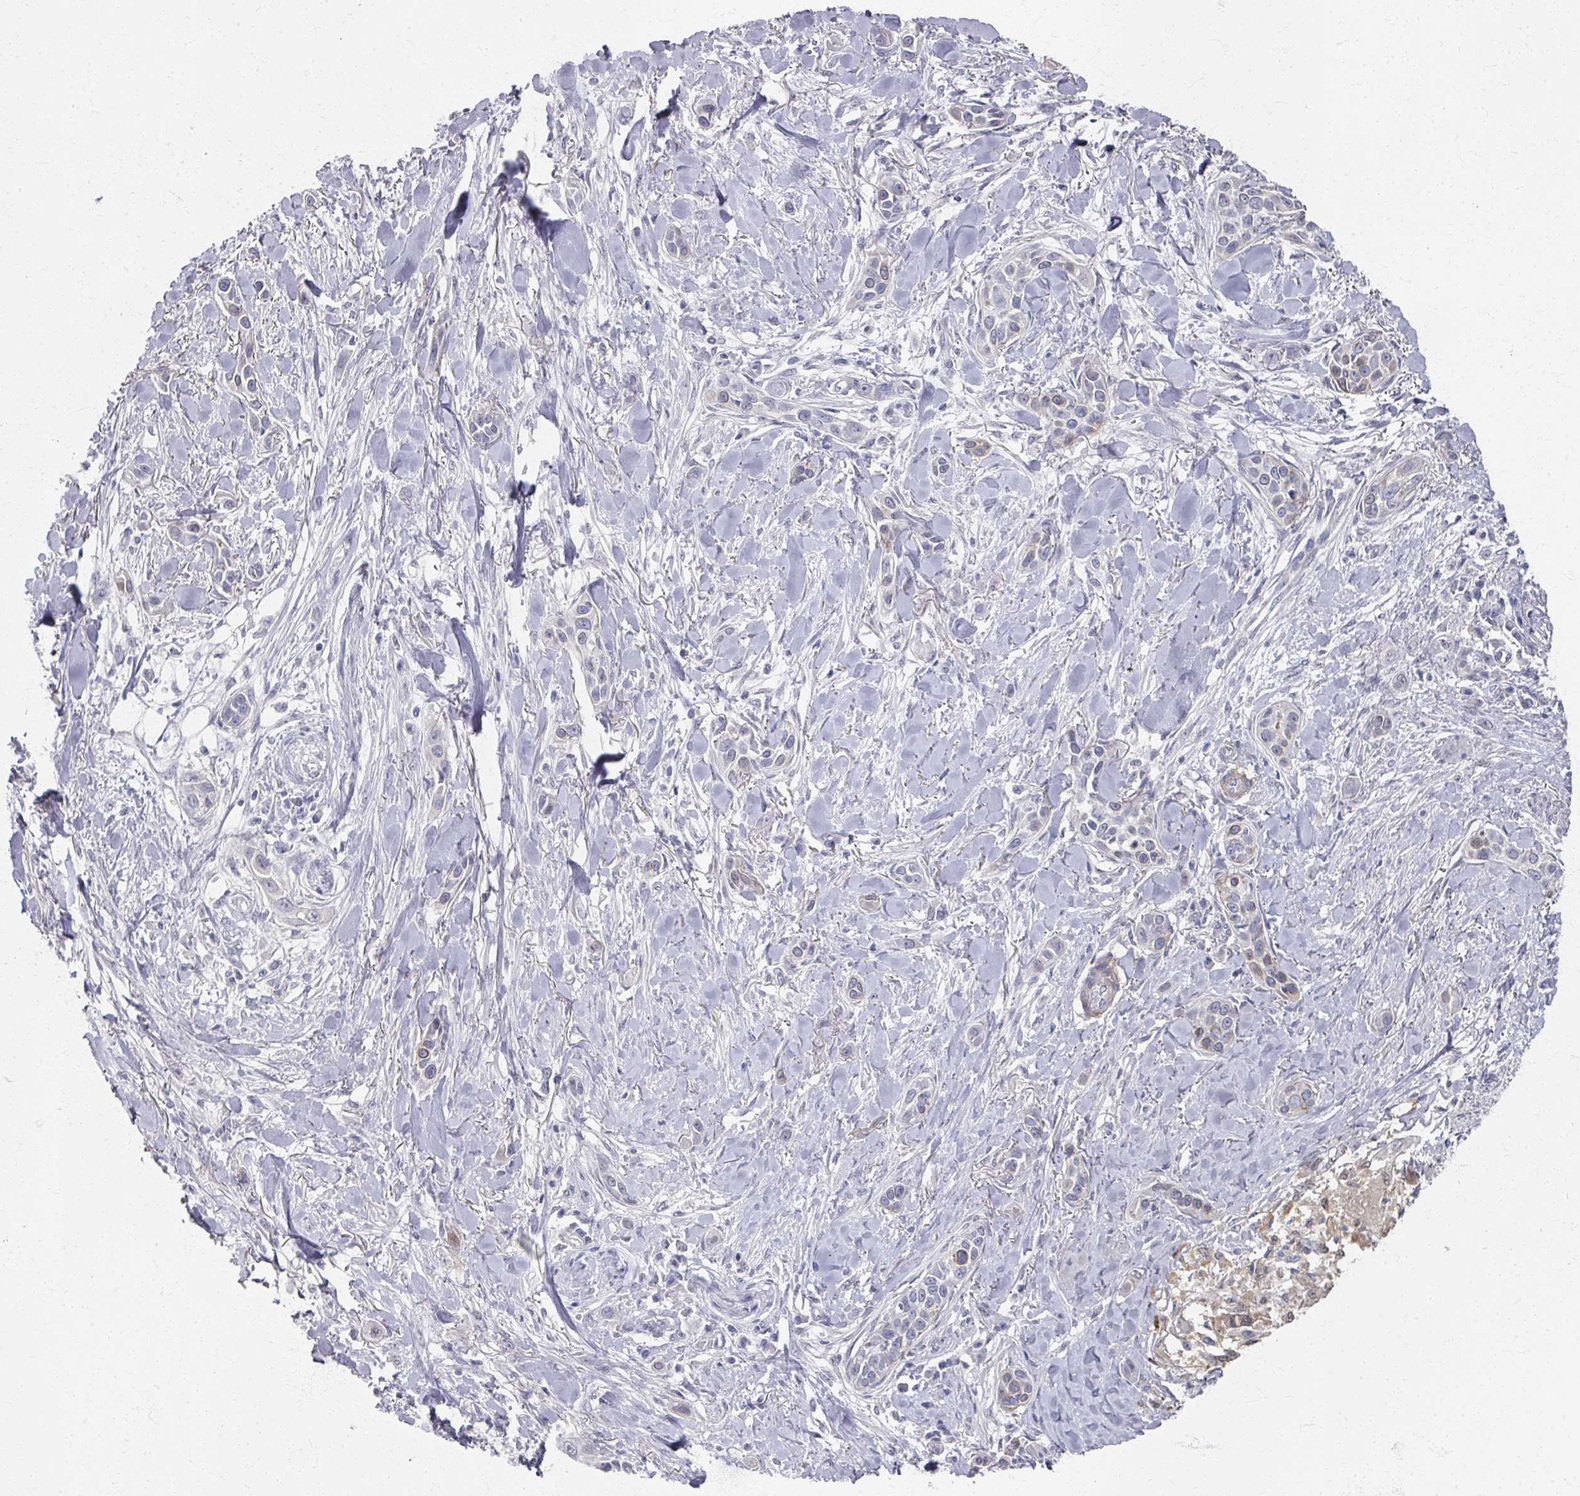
{"staining": {"intensity": "negative", "quantity": "none", "location": "none"}, "tissue": "skin cancer", "cell_type": "Tumor cells", "image_type": "cancer", "snomed": [{"axis": "morphology", "description": "Squamous cell carcinoma, NOS"}, {"axis": "topography", "description": "Skin"}], "caption": "This is a histopathology image of immunohistochemistry (IHC) staining of skin squamous cell carcinoma, which shows no staining in tumor cells. (DAB immunohistochemistry (IHC) visualized using brightfield microscopy, high magnification).", "gene": "TTYH3", "patient": {"sex": "female", "age": 69}}